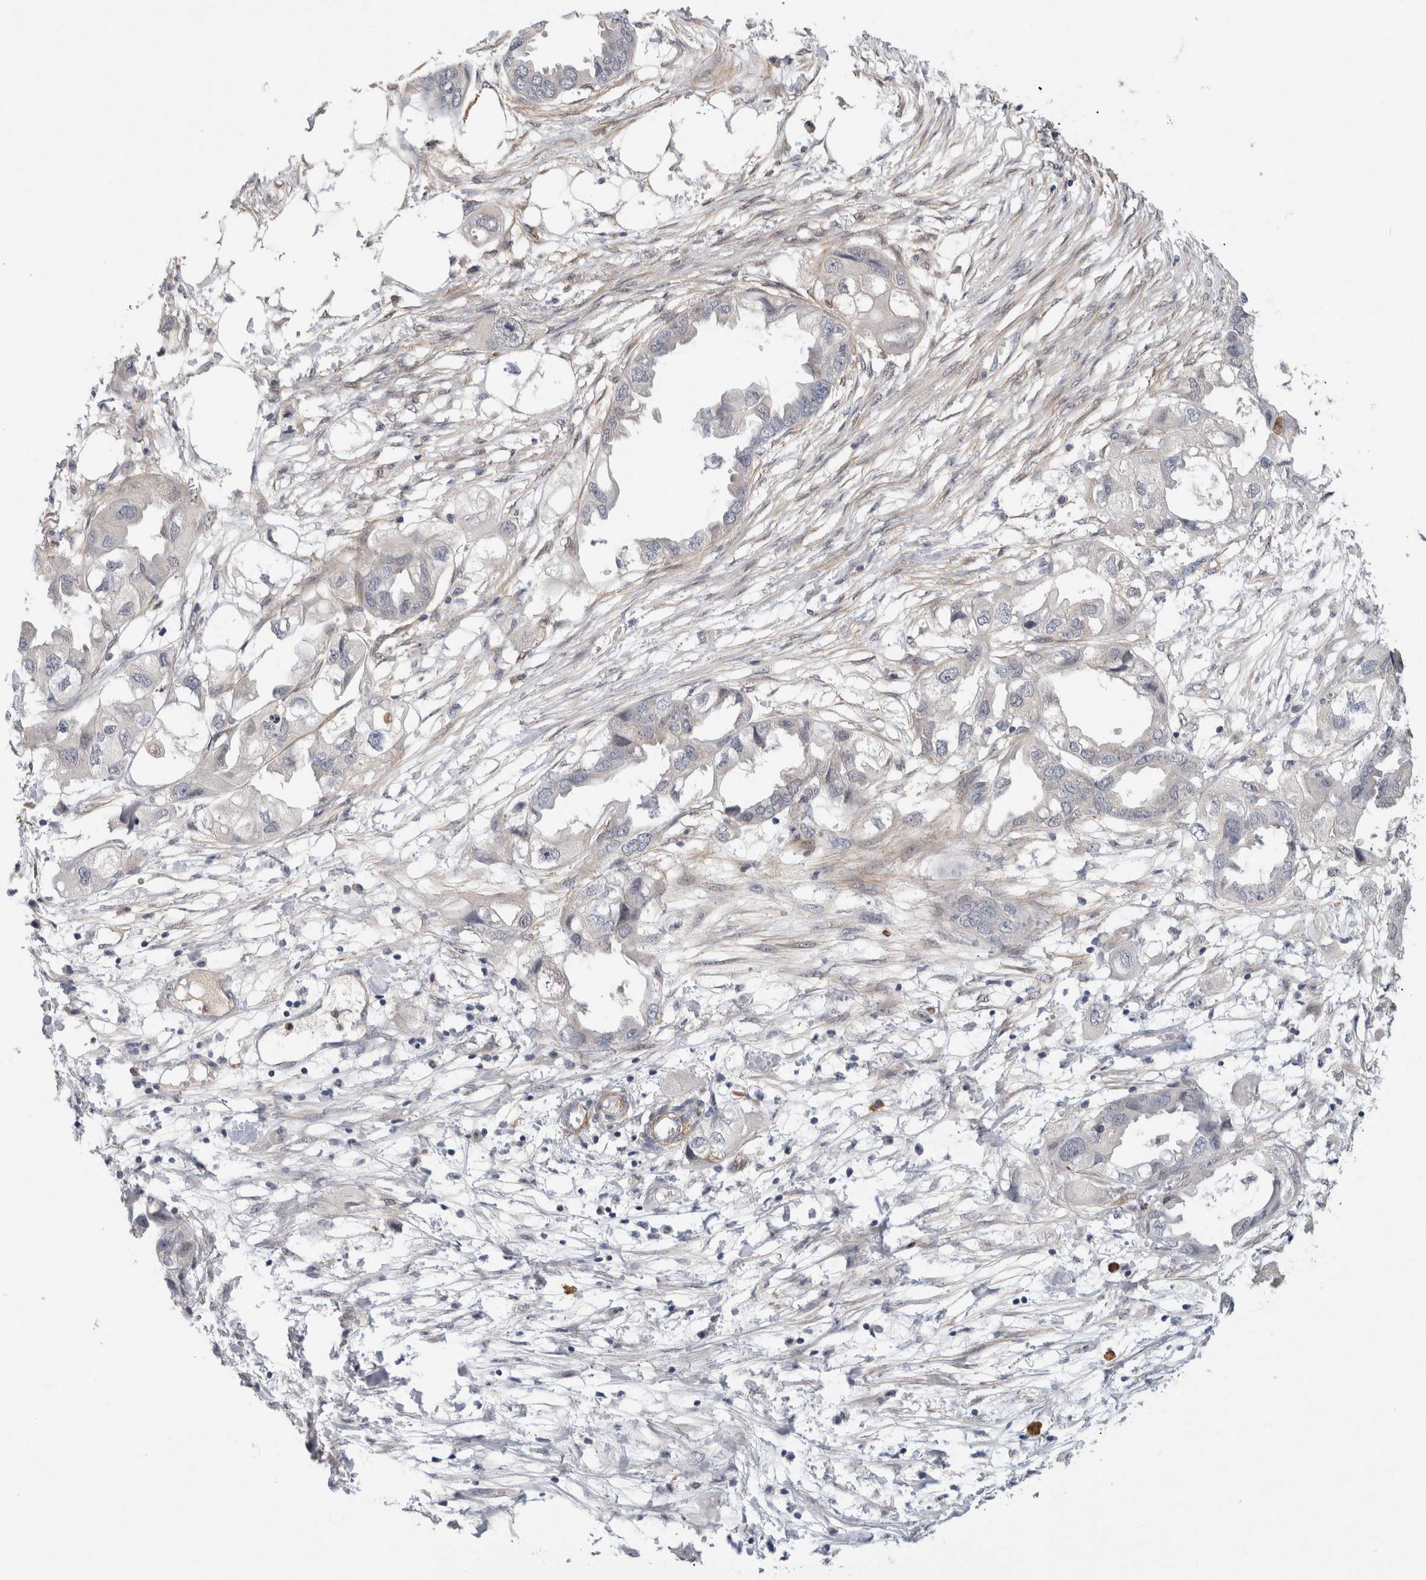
{"staining": {"intensity": "negative", "quantity": "none", "location": "none"}, "tissue": "endometrial cancer", "cell_type": "Tumor cells", "image_type": "cancer", "snomed": [{"axis": "morphology", "description": "Adenocarcinoma, NOS"}, {"axis": "morphology", "description": "Adenocarcinoma, metastatic, NOS"}, {"axis": "topography", "description": "Adipose tissue"}, {"axis": "topography", "description": "Endometrium"}], "caption": "Human endometrial cancer stained for a protein using immunohistochemistry (IHC) demonstrates no staining in tumor cells.", "gene": "PGM1", "patient": {"sex": "female", "age": 67}}